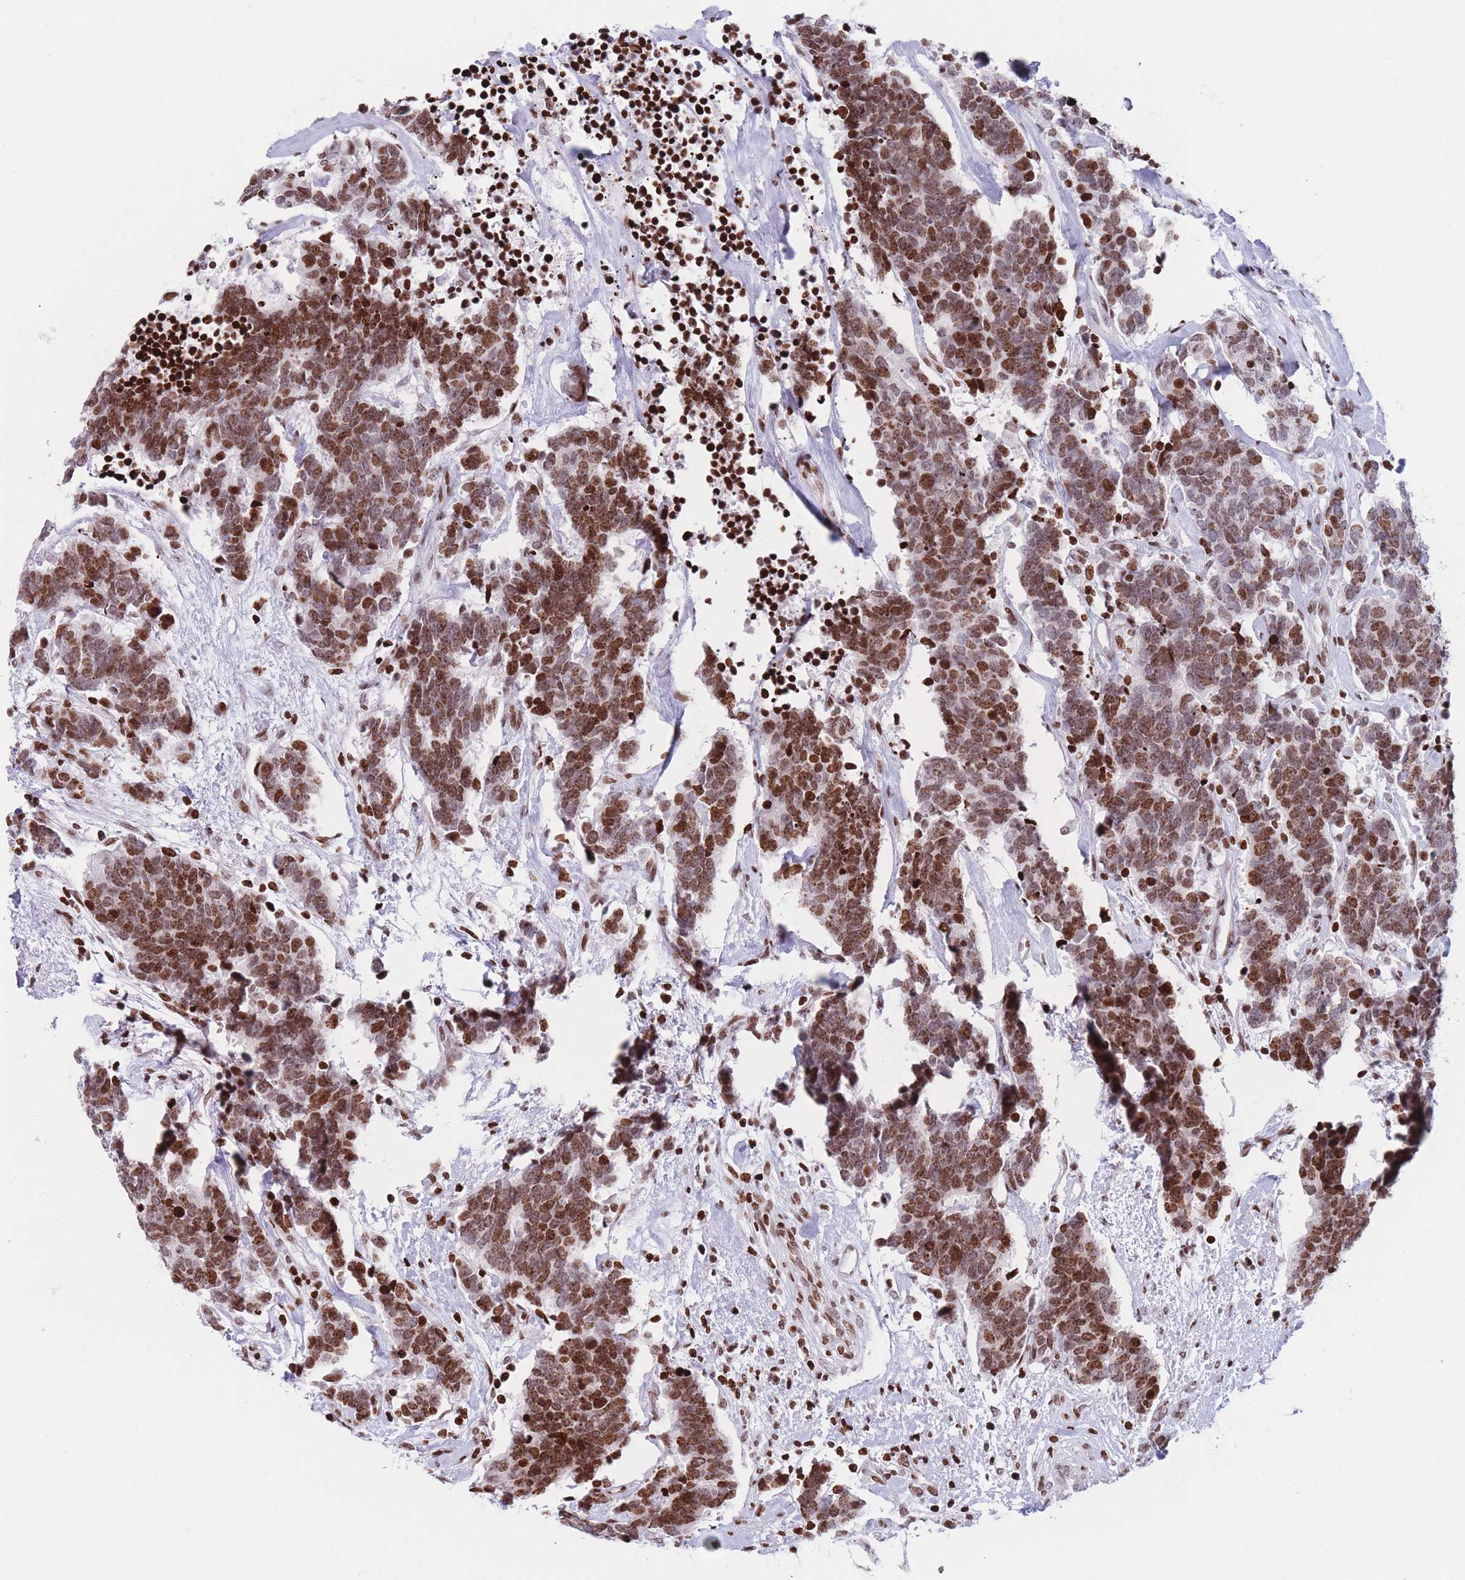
{"staining": {"intensity": "moderate", "quantity": ">75%", "location": "nuclear"}, "tissue": "carcinoid", "cell_type": "Tumor cells", "image_type": "cancer", "snomed": [{"axis": "morphology", "description": "Carcinoma, NOS"}, {"axis": "morphology", "description": "Carcinoid, malignant, NOS"}, {"axis": "topography", "description": "Urinary bladder"}], "caption": "Tumor cells demonstrate moderate nuclear staining in approximately >75% of cells in carcinoid.", "gene": "AK9", "patient": {"sex": "male", "age": 57}}